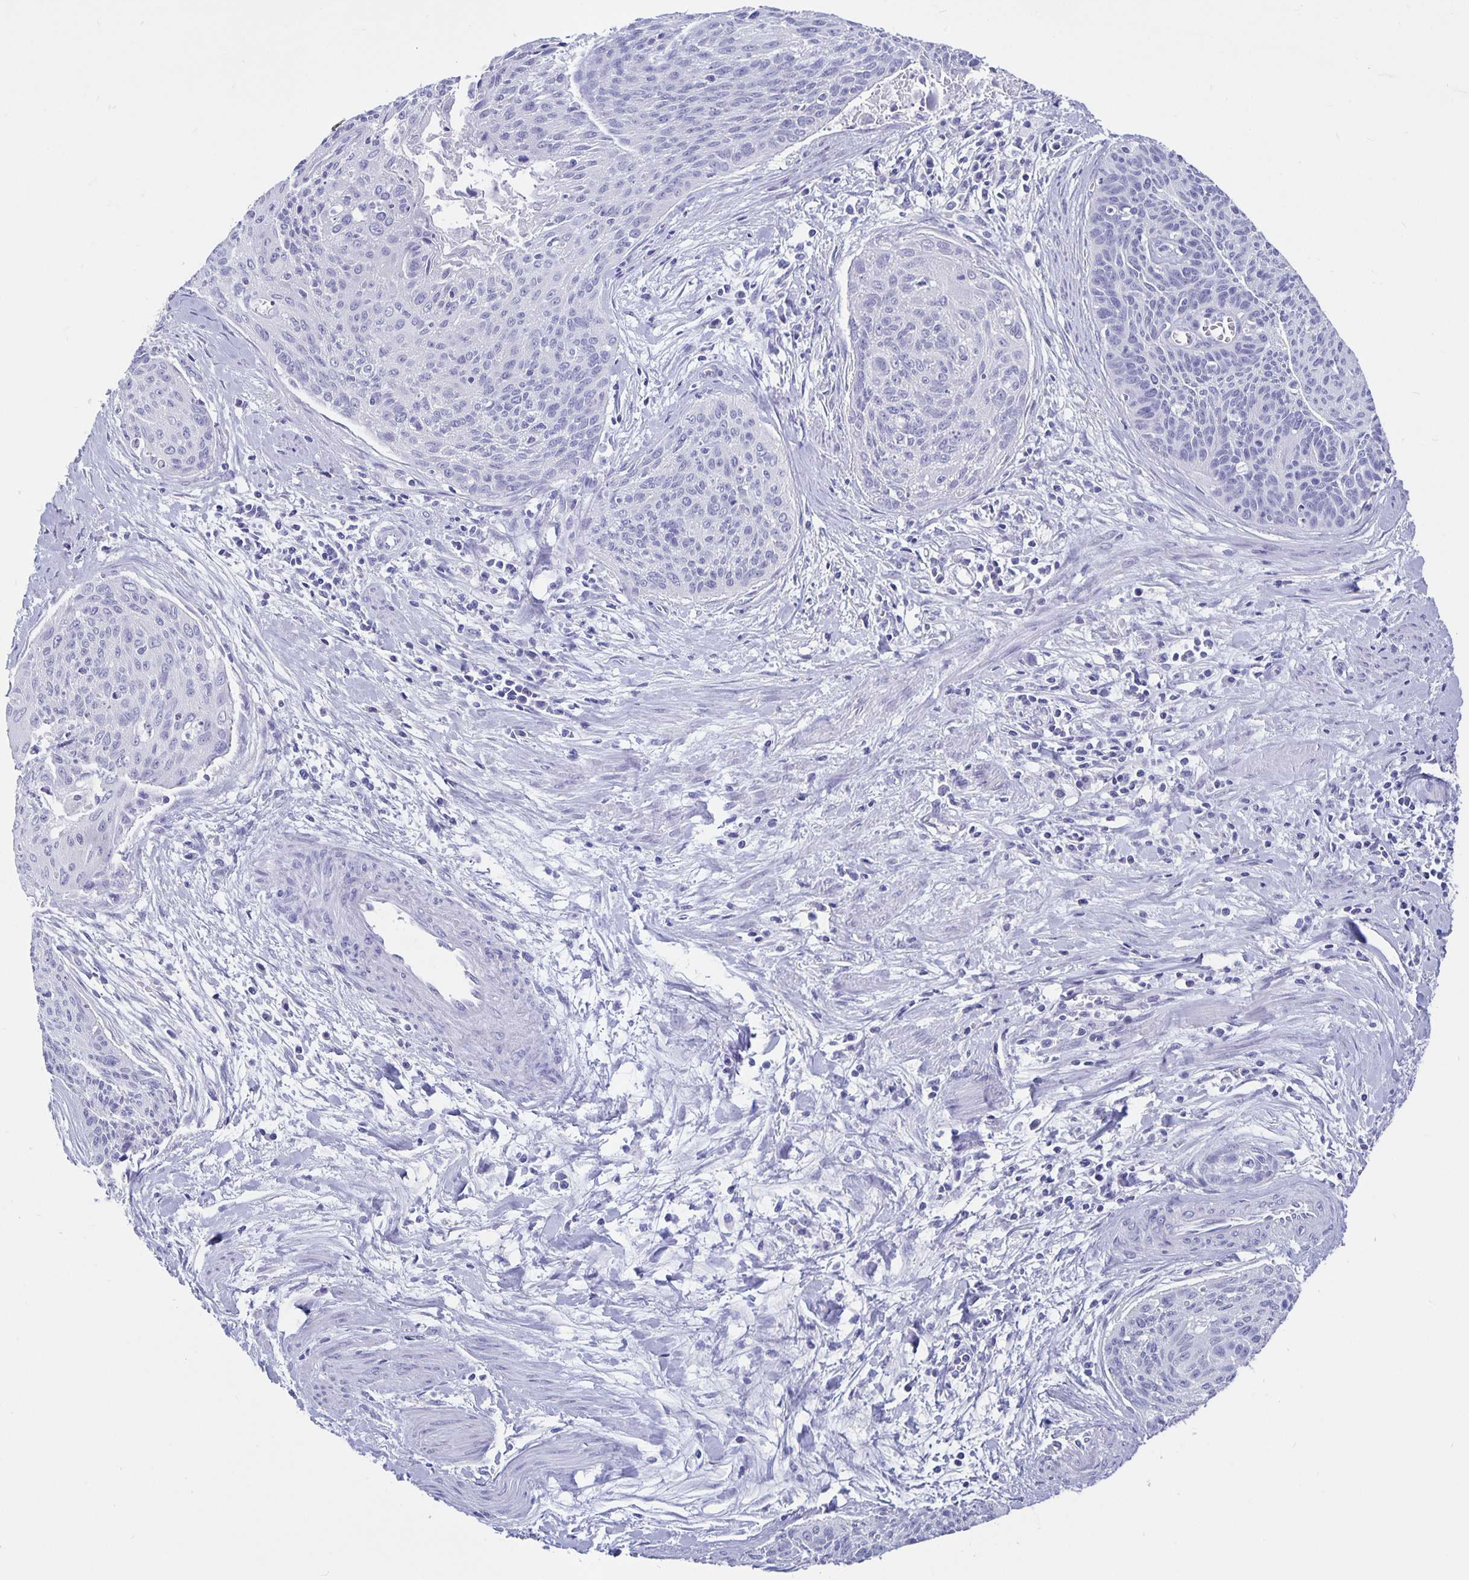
{"staining": {"intensity": "negative", "quantity": "none", "location": "none"}, "tissue": "cervical cancer", "cell_type": "Tumor cells", "image_type": "cancer", "snomed": [{"axis": "morphology", "description": "Squamous cell carcinoma, NOS"}, {"axis": "topography", "description": "Cervix"}], "caption": "Tumor cells show no significant staining in cervical squamous cell carcinoma.", "gene": "ODF3B", "patient": {"sex": "female", "age": 55}}